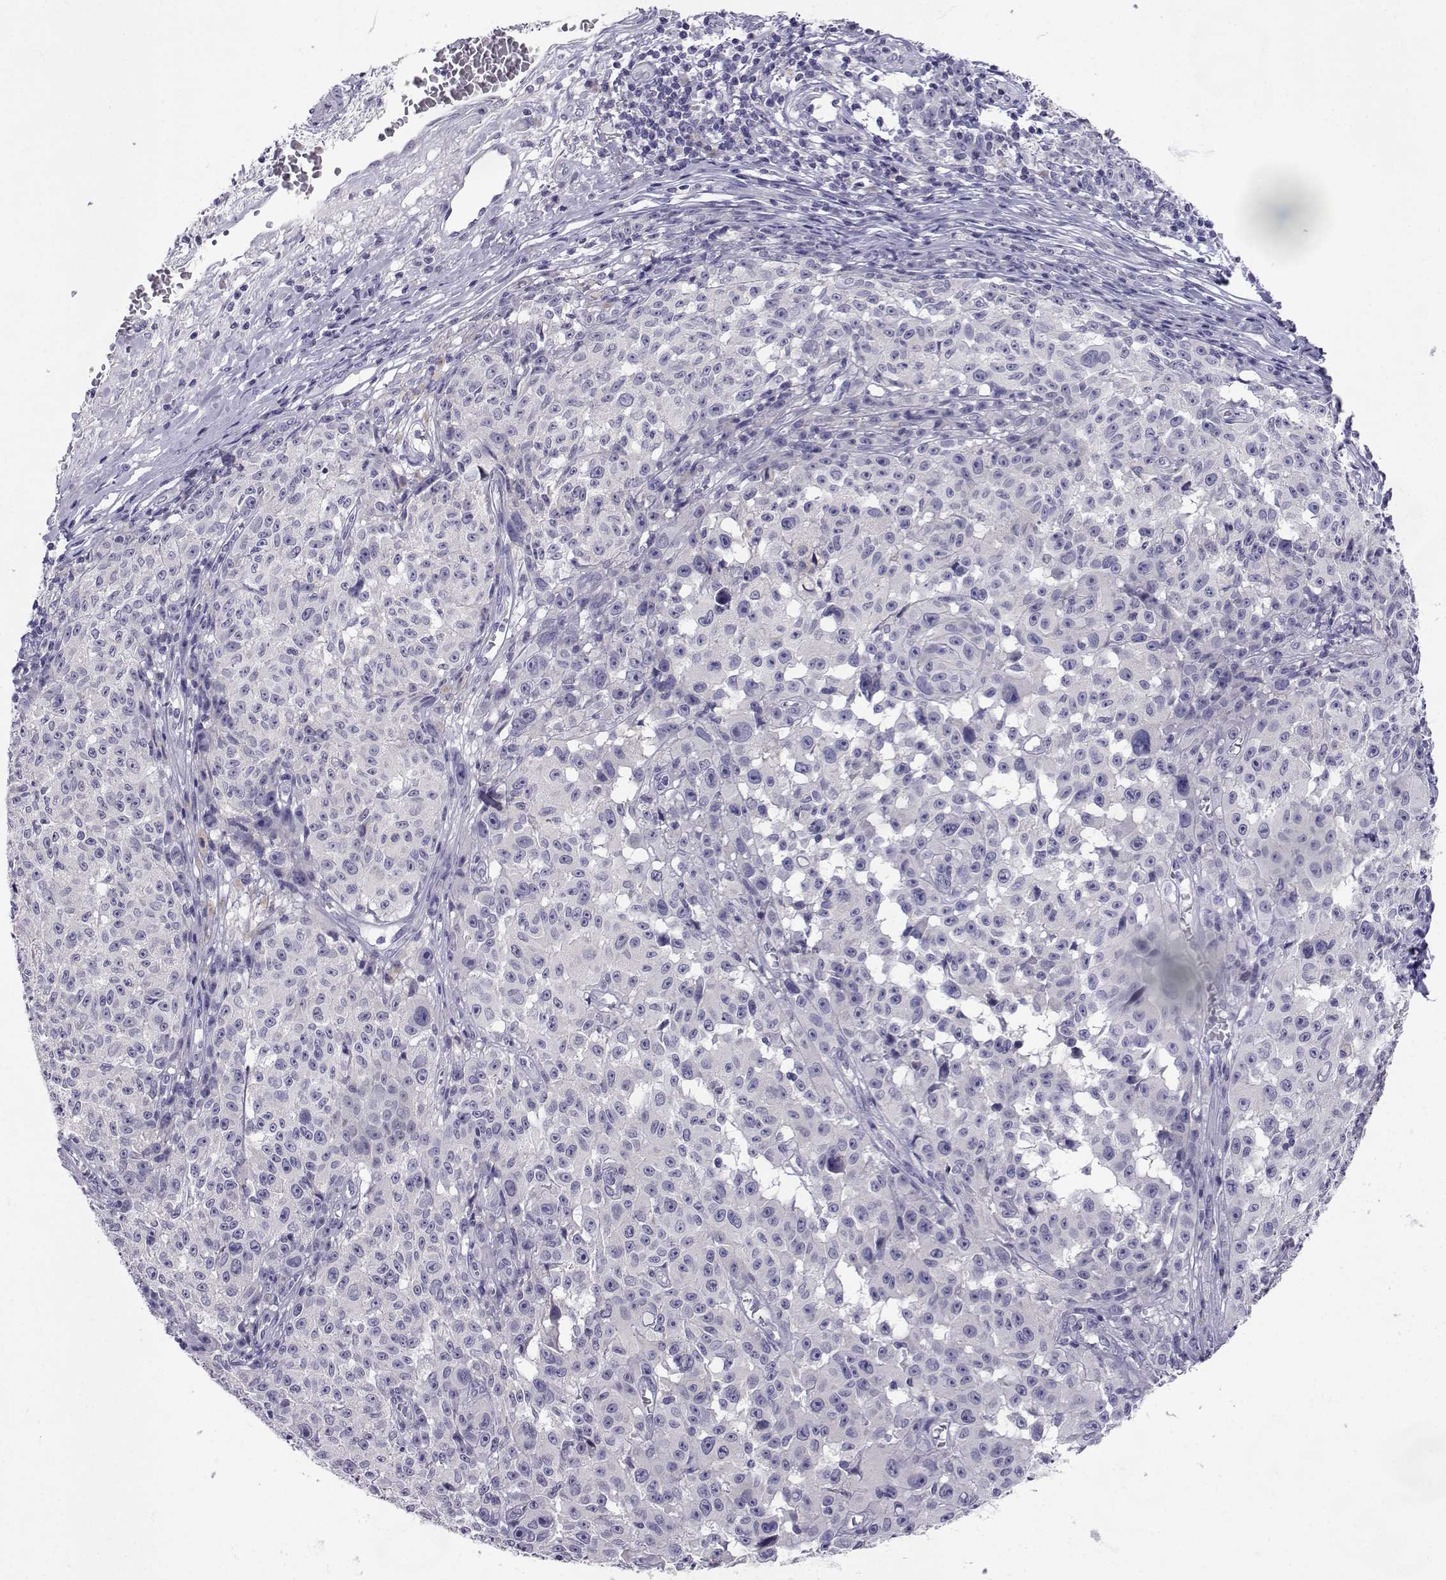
{"staining": {"intensity": "negative", "quantity": "none", "location": "none"}, "tissue": "melanoma", "cell_type": "Tumor cells", "image_type": "cancer", "snomed": [{"axis": "morphology", "description": "Malignant melanoma, NOS"}, {"axis": "topography", "description": "Skin"}], "caption": "Tumor cells show no significant protein staining in melanoma.", "gene": "SLC6A3", "patient": {"sex": "female", "age": 82}}